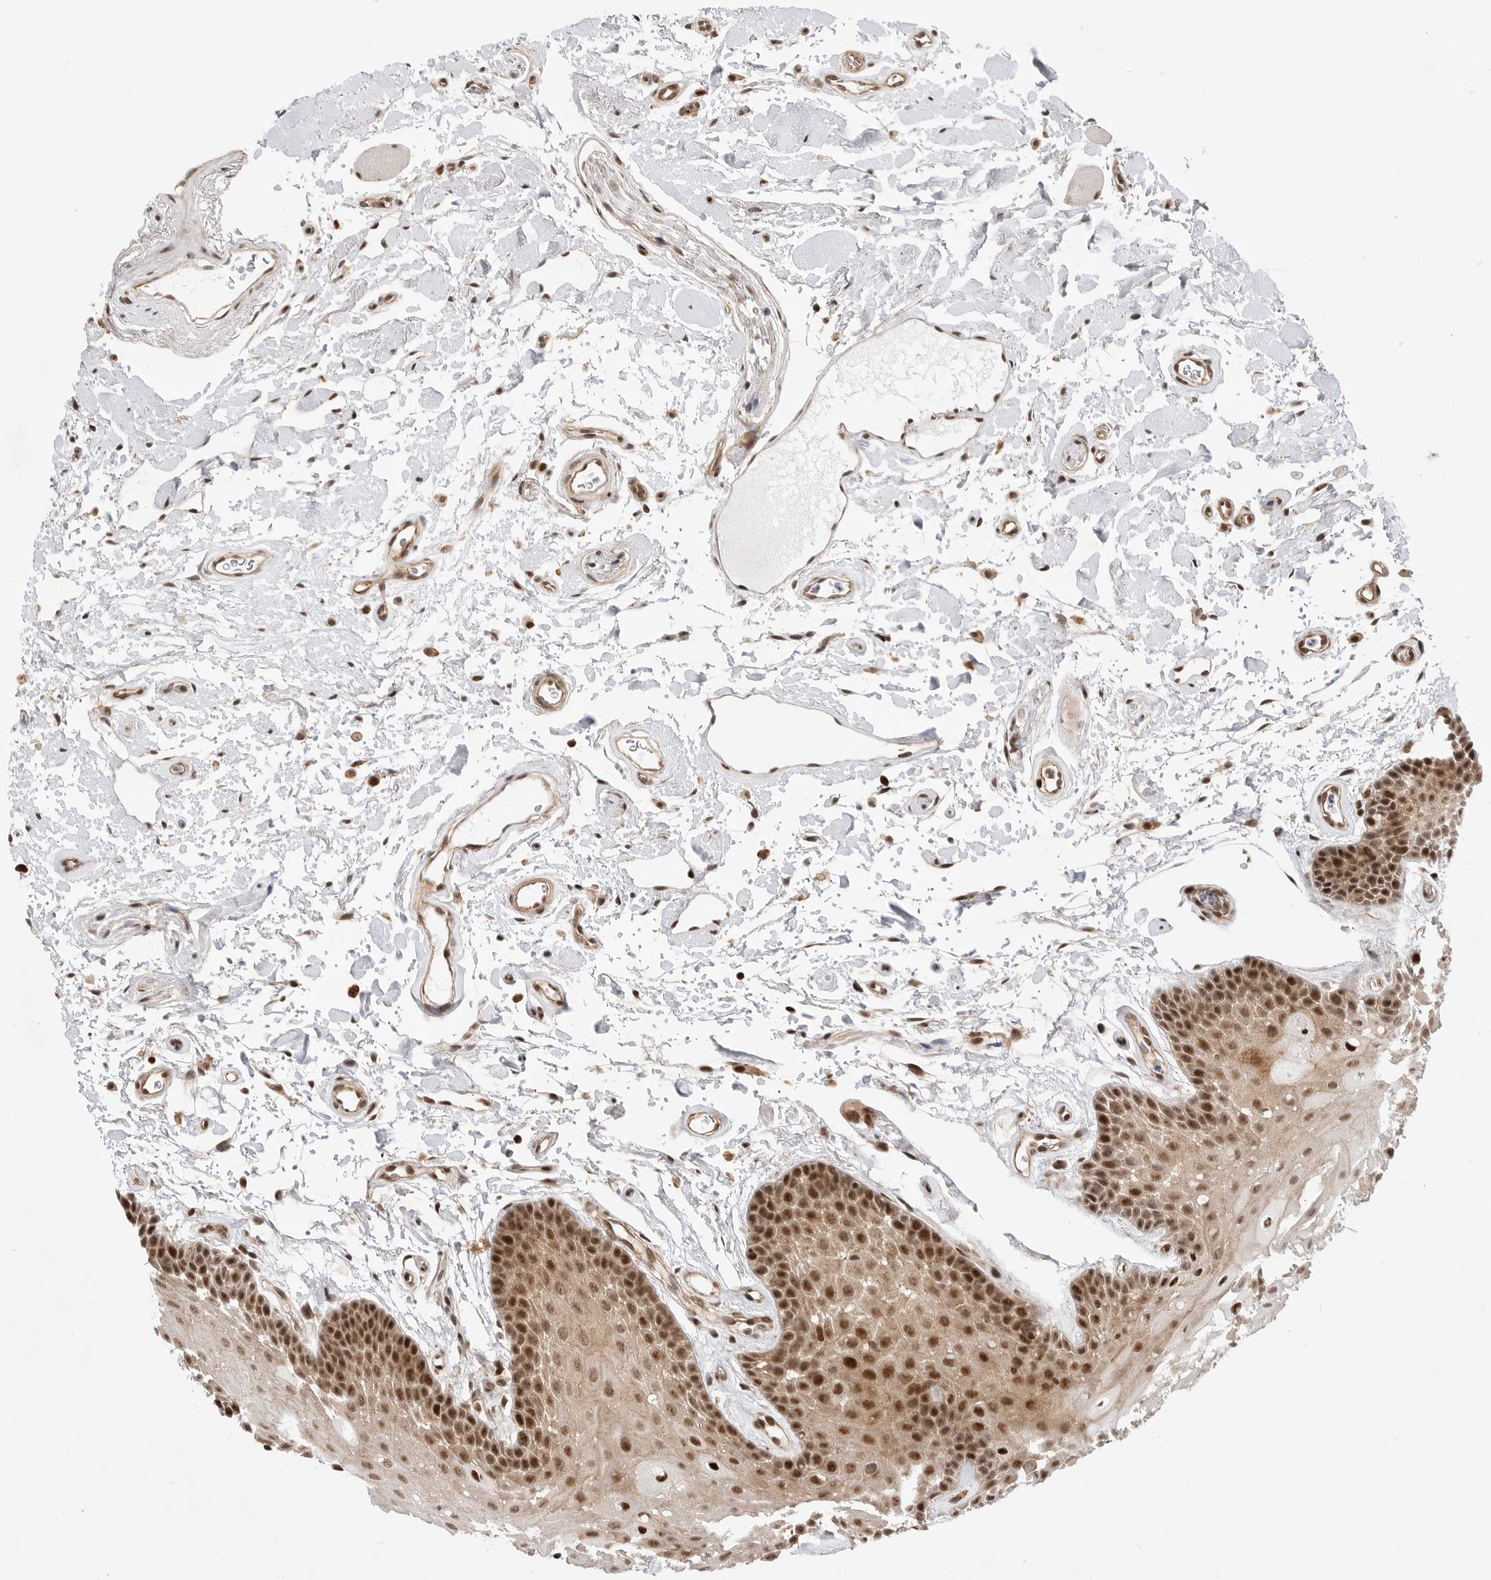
{"staining": {"intensity": "strong", "quantity": ">75%", "location": "cytoplasmic/membranous,nuclear"}, "tissue": "oral mucosa", "cell_type": "Squamous epithelial cells", "image_type": "normal", "snomed": [{"axis": "morphology", "description": "Normal tissue, NOS"}, {"axis": "topography", "description": "Oral tissue"}], "caption": "Protein expression analysis of benign oral mucosa exhibits strong cytoplasmic/membranous,nuclear expression in approximately >75% of squamous epithelial cells.", "gene": "GPATCH2", "patient": {"sex": "male", "age": 62}}